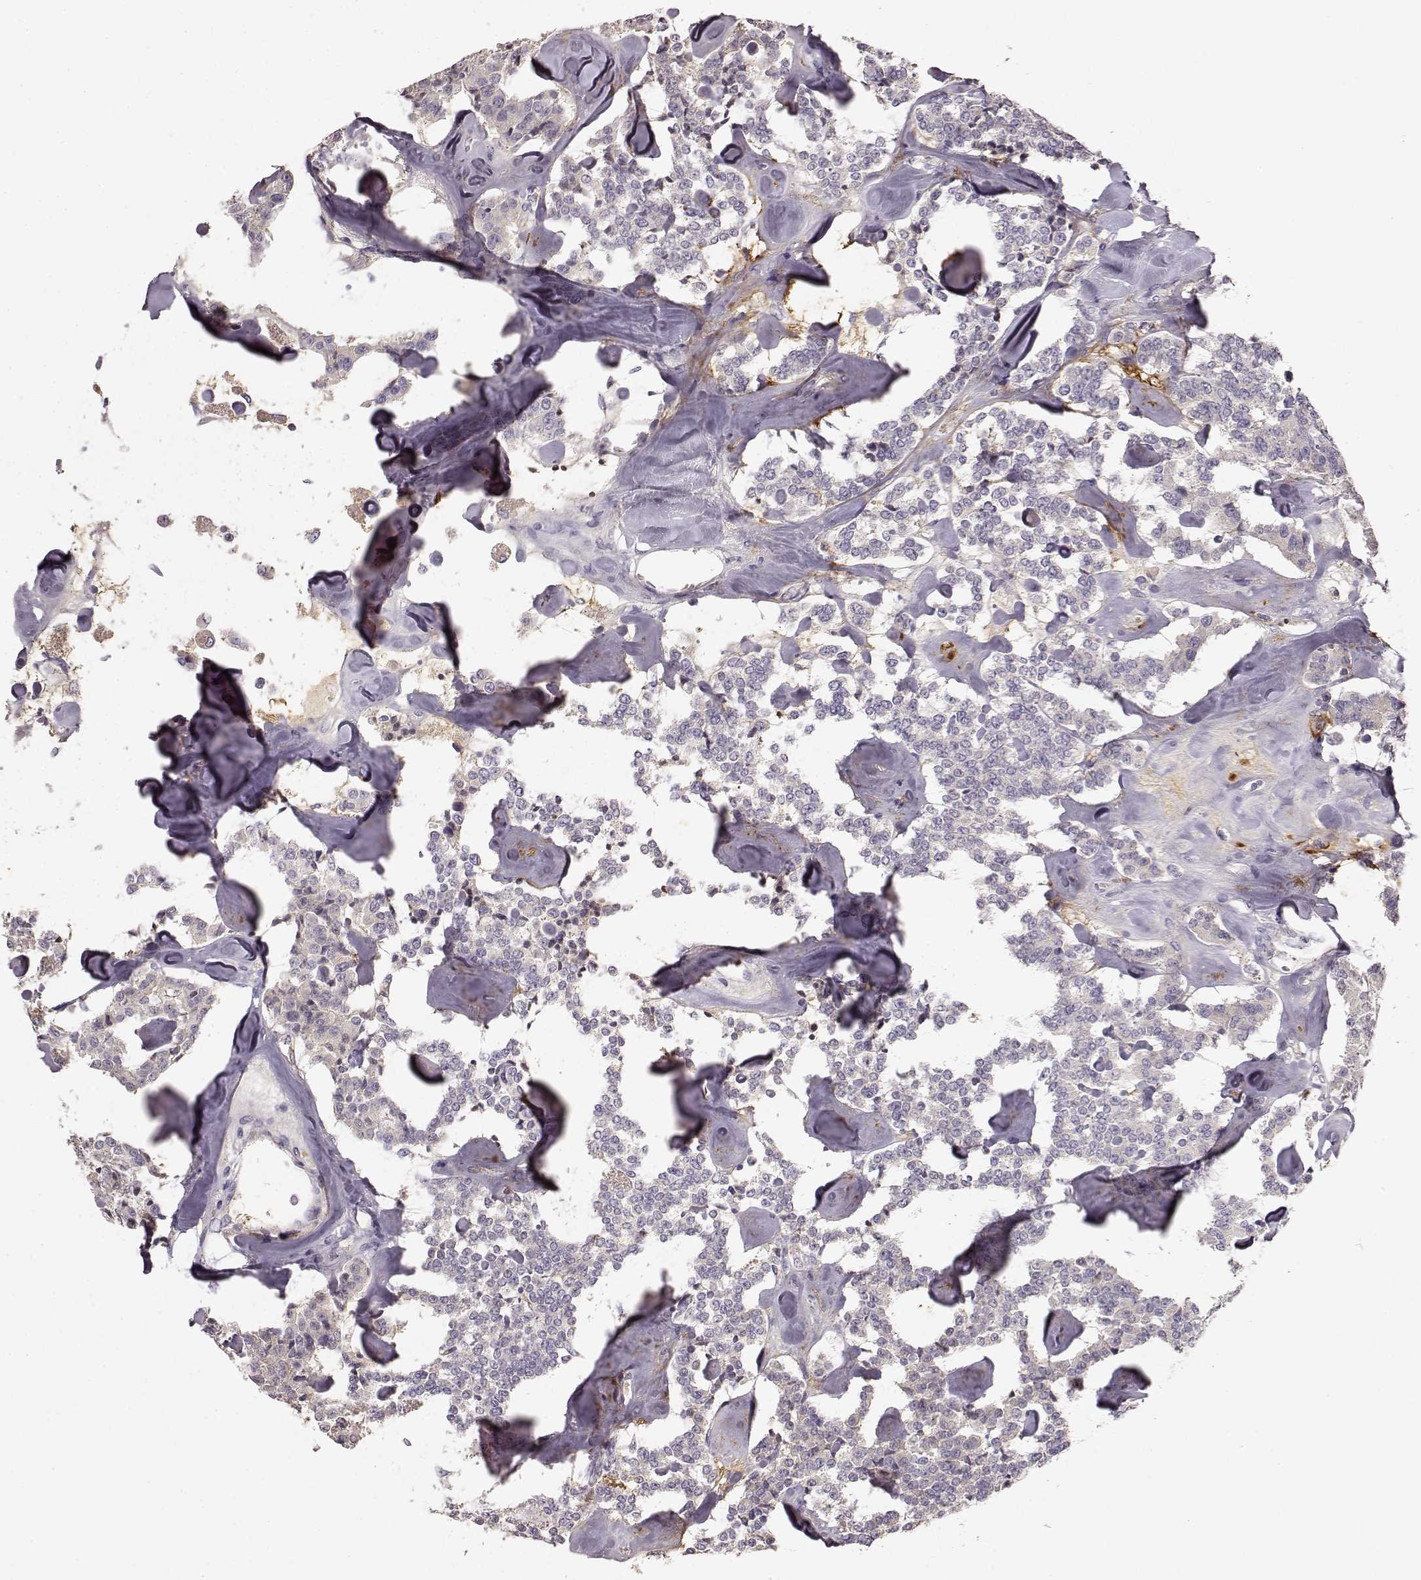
{"staining": {"intensity": "negative", "quantity": "none", "location": "none"}, "tissue": "carcinoid", "cell_type": "Tumor cells", "image_type": "cancer", "snomed": [{"axis": "morphology", "description": "Carcinoid, malignant, NOS"}, {"axis": "topography", "description": "Pancreas"}], "caption": "Tumor cells show no significant positivity in carcinoid.", "gene": "YJEFN3", "patient": {"sex": "male", "age": 41}}